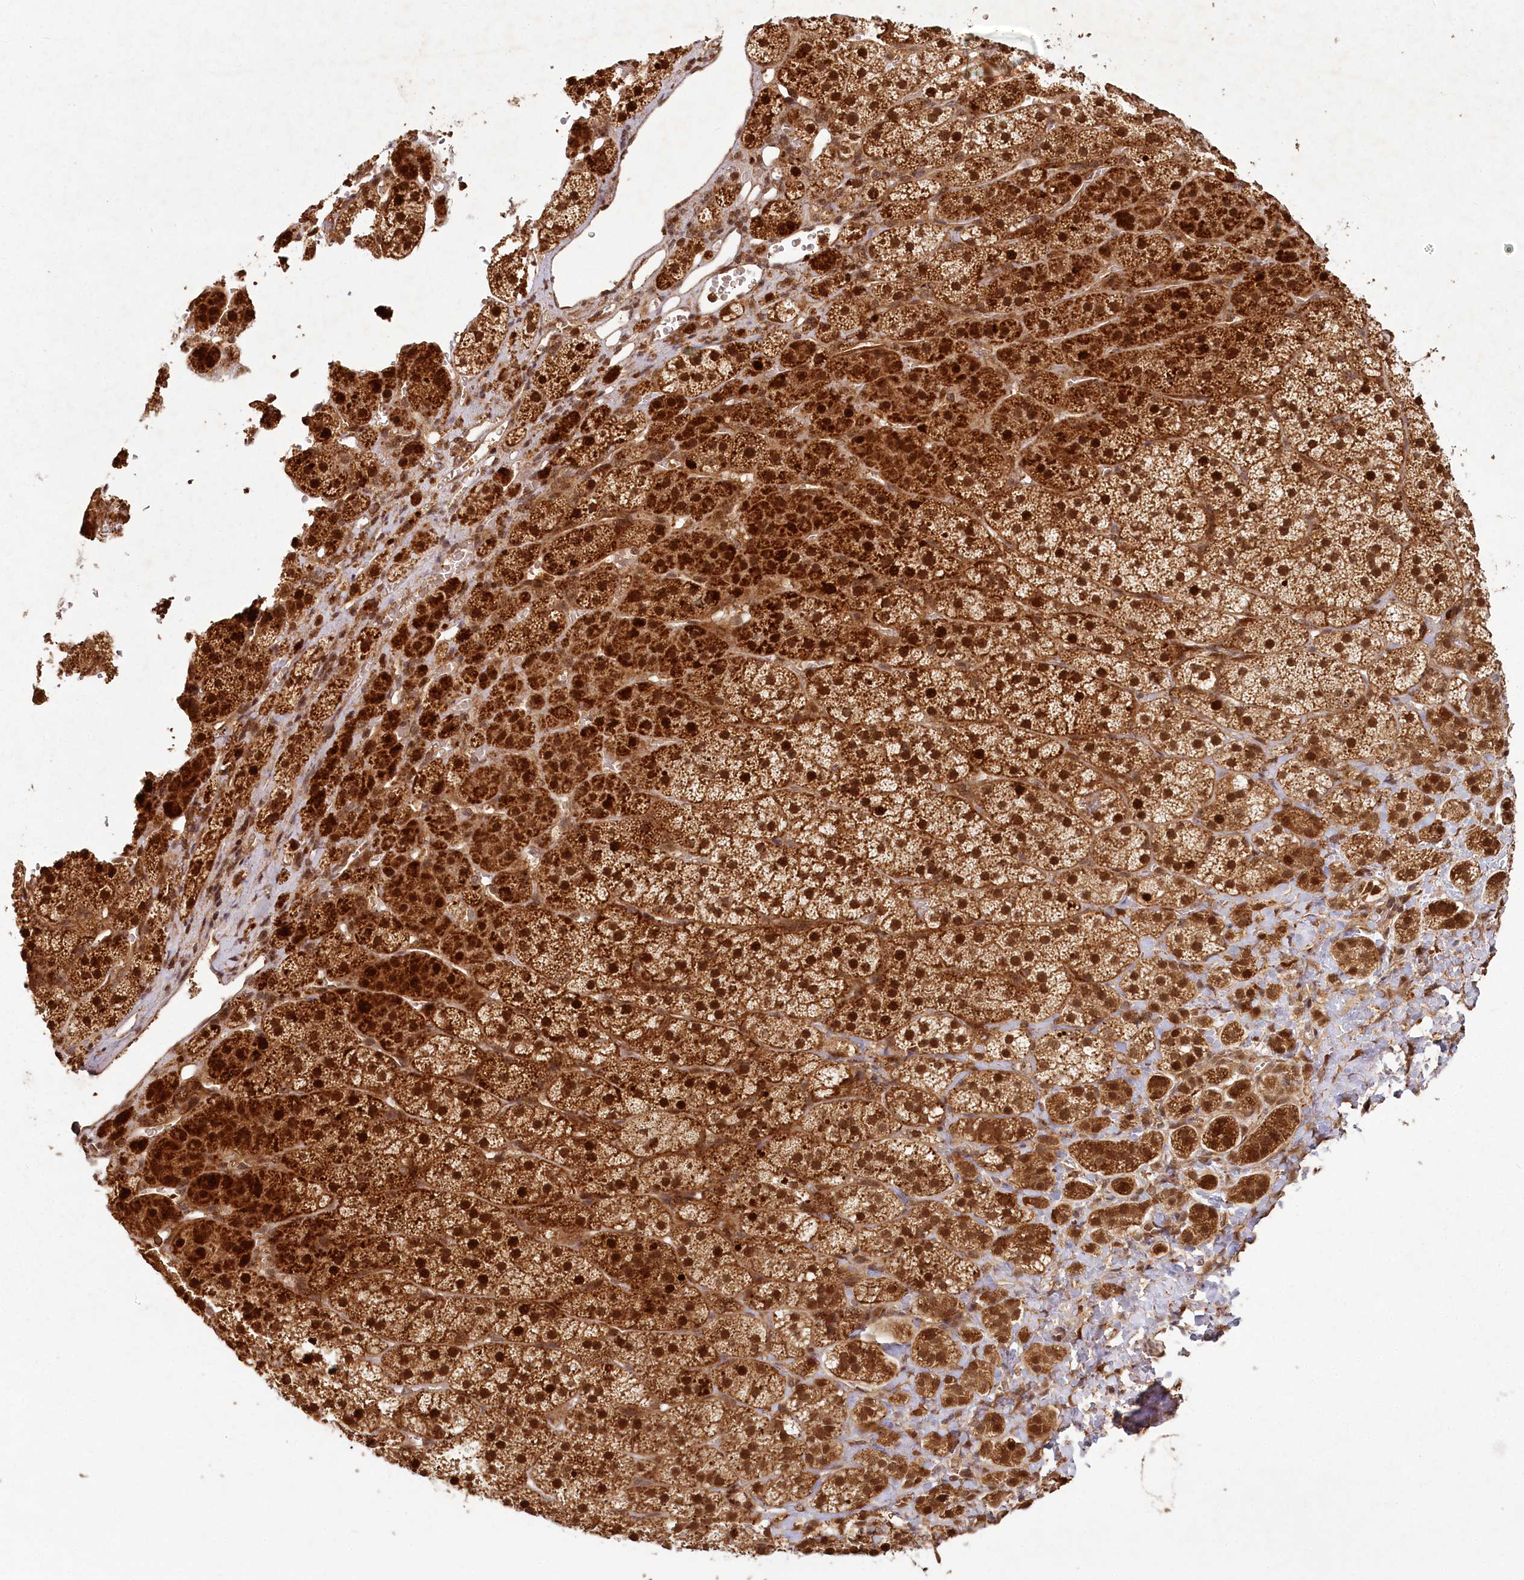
{"staining": {"intensity": "strong", "quantity": ">75%", "location": "cytoplasmic/membranous,nuclear"}, "tissue": "adrenal gland", "cell_type": "Glandular cells", "image_type": "normal", "snomed": [{"axis": "morphology", "description": "Normal tissue, NOS"}, {"axis": "topography", "description": "Adrenal gland"}], "caption": "DAB (3,3'-diaminobenzidine) immunohistochemical staining of unremarkable adrenal gland reveals strong cytoplasmic/membranous,nuclear protein positivity in about >75% of glandular cells.", "gene": "MICU1", "patient": {"sex": "female", "age": 44}}